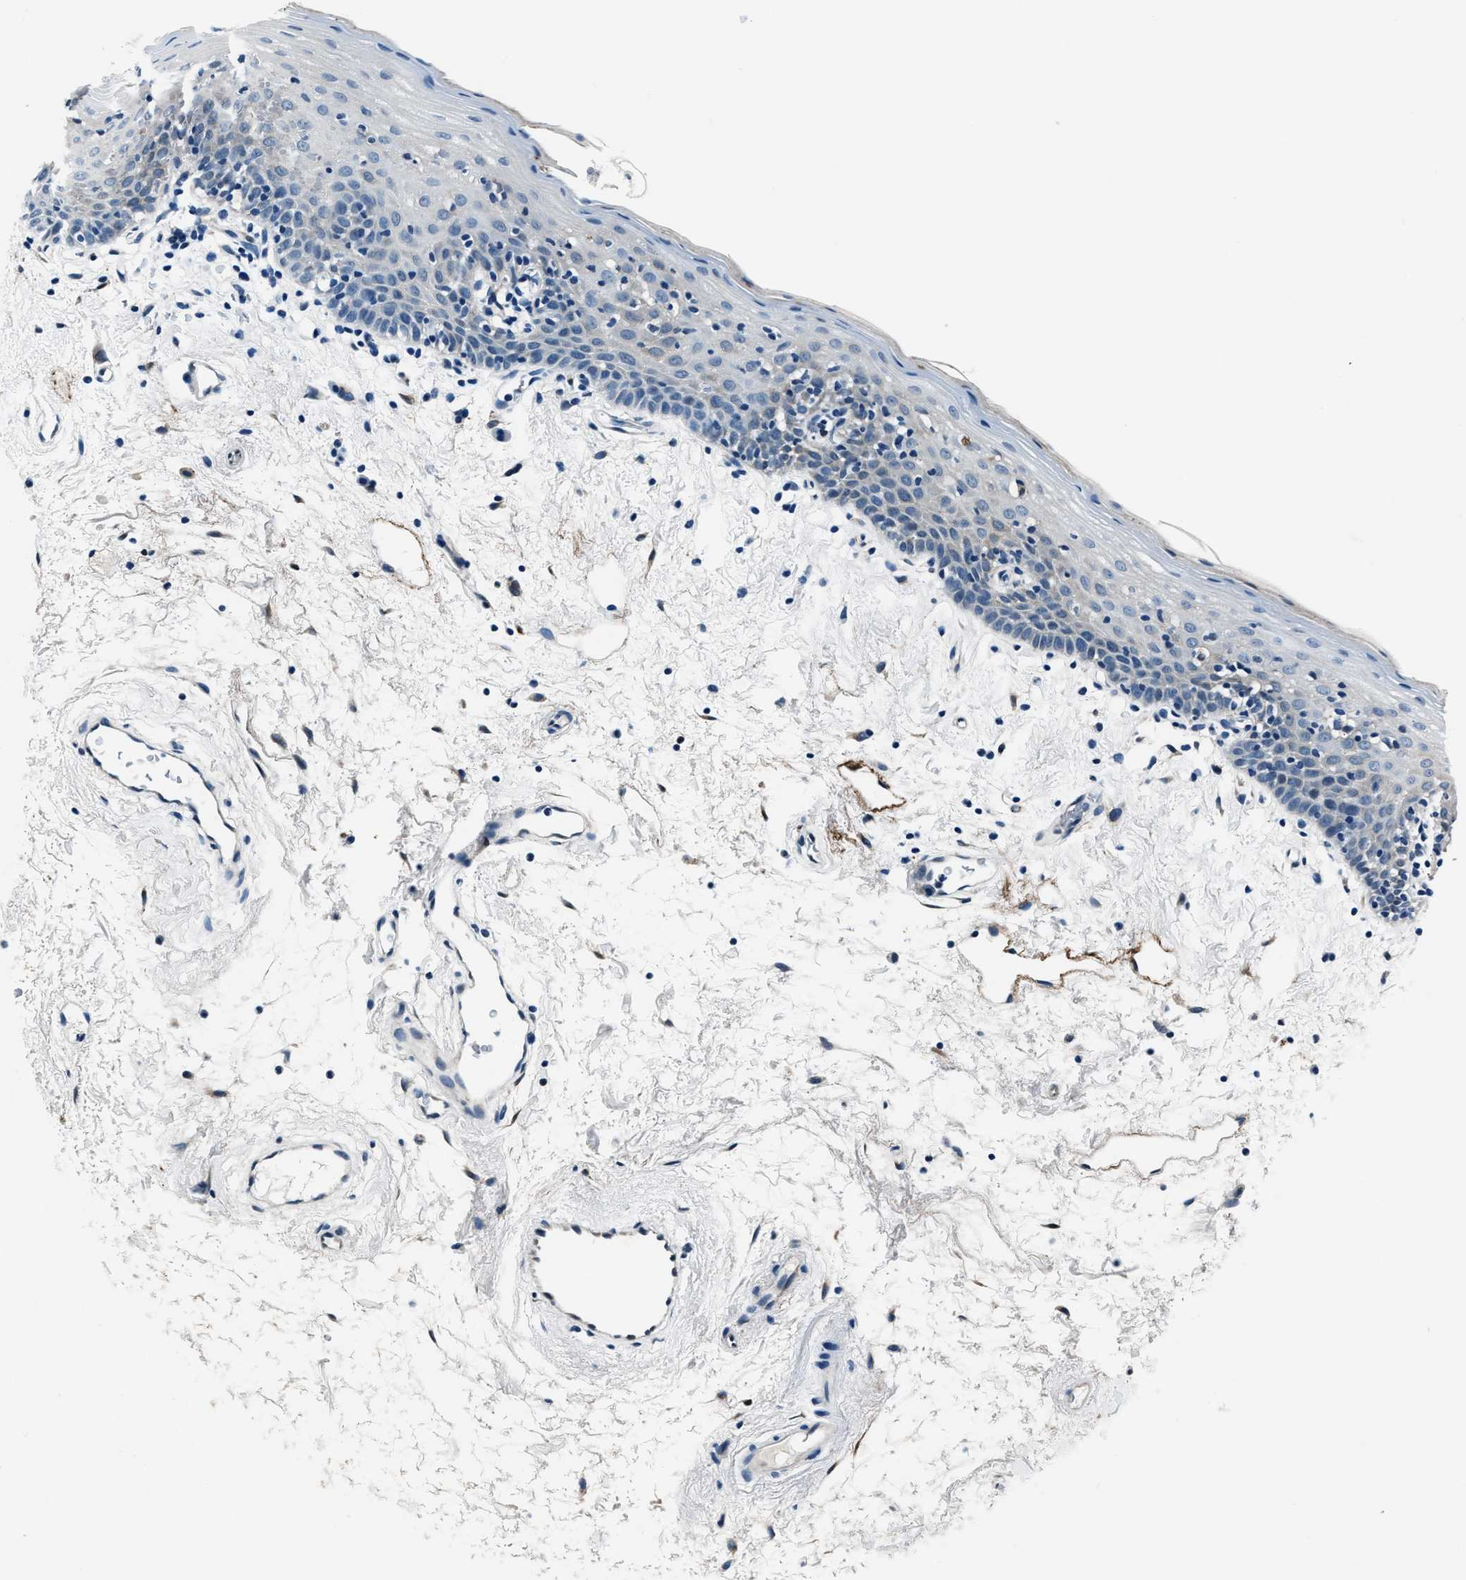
{"staining": {"intensity": "negative", "quantity": "none", "location": "none"}, "tissue": "oral mucosa", "cell_type": "Squamous epithelial cells", "image_type": "normal", "snomed": [{"axis": "morphology", "description": "Normal tissue, NOS"}, {"axis": "topography", "description": "Oral tissue"}], "caption": "The immunohistochemistry (IHC) histopathology image has no significant positivity in squamous epithelial cells of oral mucosa.", "gene": "PTPDC1", "patient": {"sex": "male", "age": 66}}